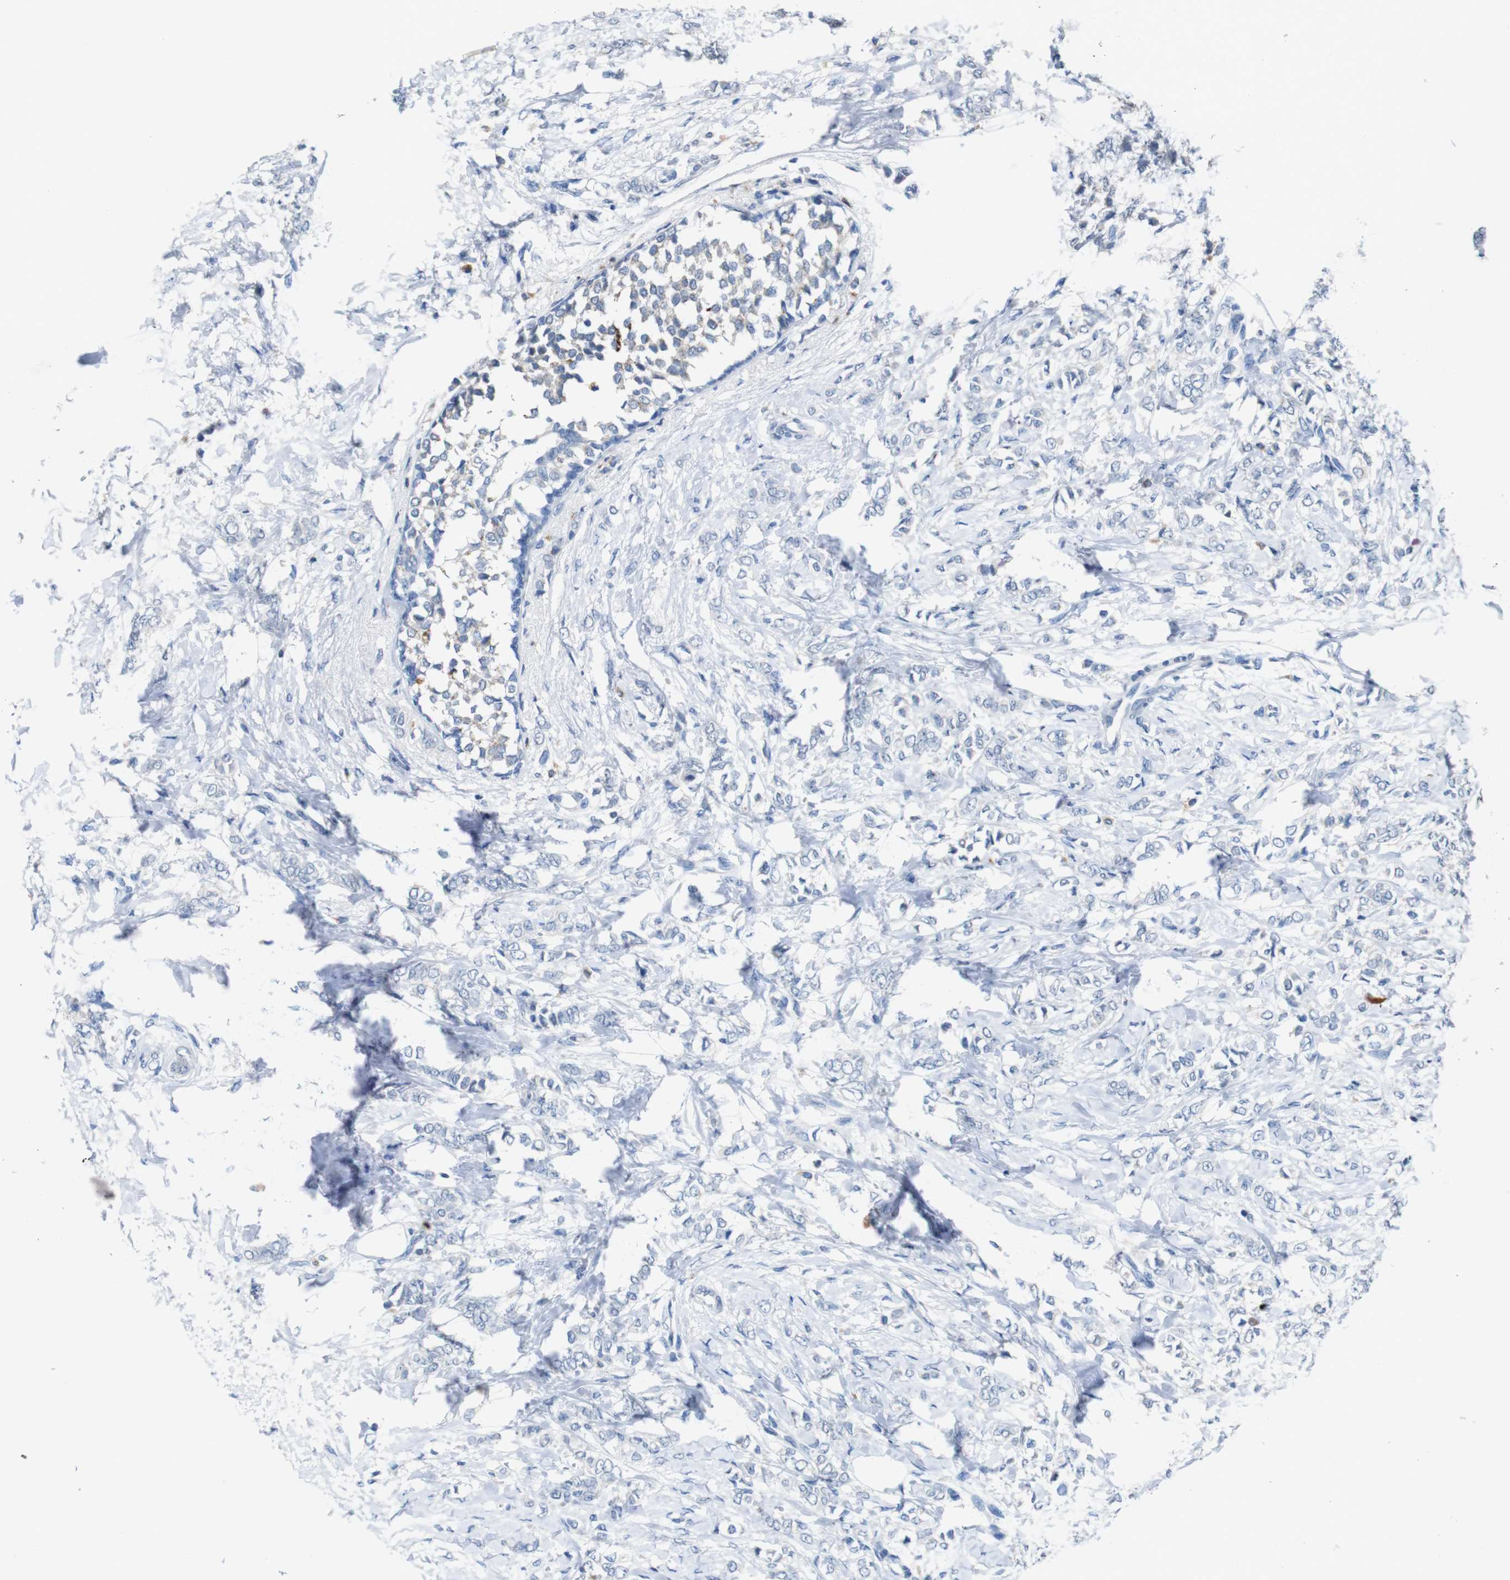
{"staining": {"intensity": "negative", "quantity": "none", "location": "none"}, "tissue": "breast cancer", "cell_type": "Tumor cells", "image_type": "cancer", "snomed": [{"axis": "morphology", "description": "Lobular carcinoma, in situ"}, {"axis": "morphology", "description": "Lobular carcinoma"}, {"axis": "topography", "description": "Breast"}], "caption": "High magnification brightfield microscopy of lobular carcinoma in situ (breast) stained with DAB (brown) and counterstained with hematoxylin (blue): tumor cells show no significant staining. (Immunohistochemistry (ihc), brightfield microscopy, high magnification).", "gene": "SLC2A8", "patient": {"sex": "female", "age": 41}}